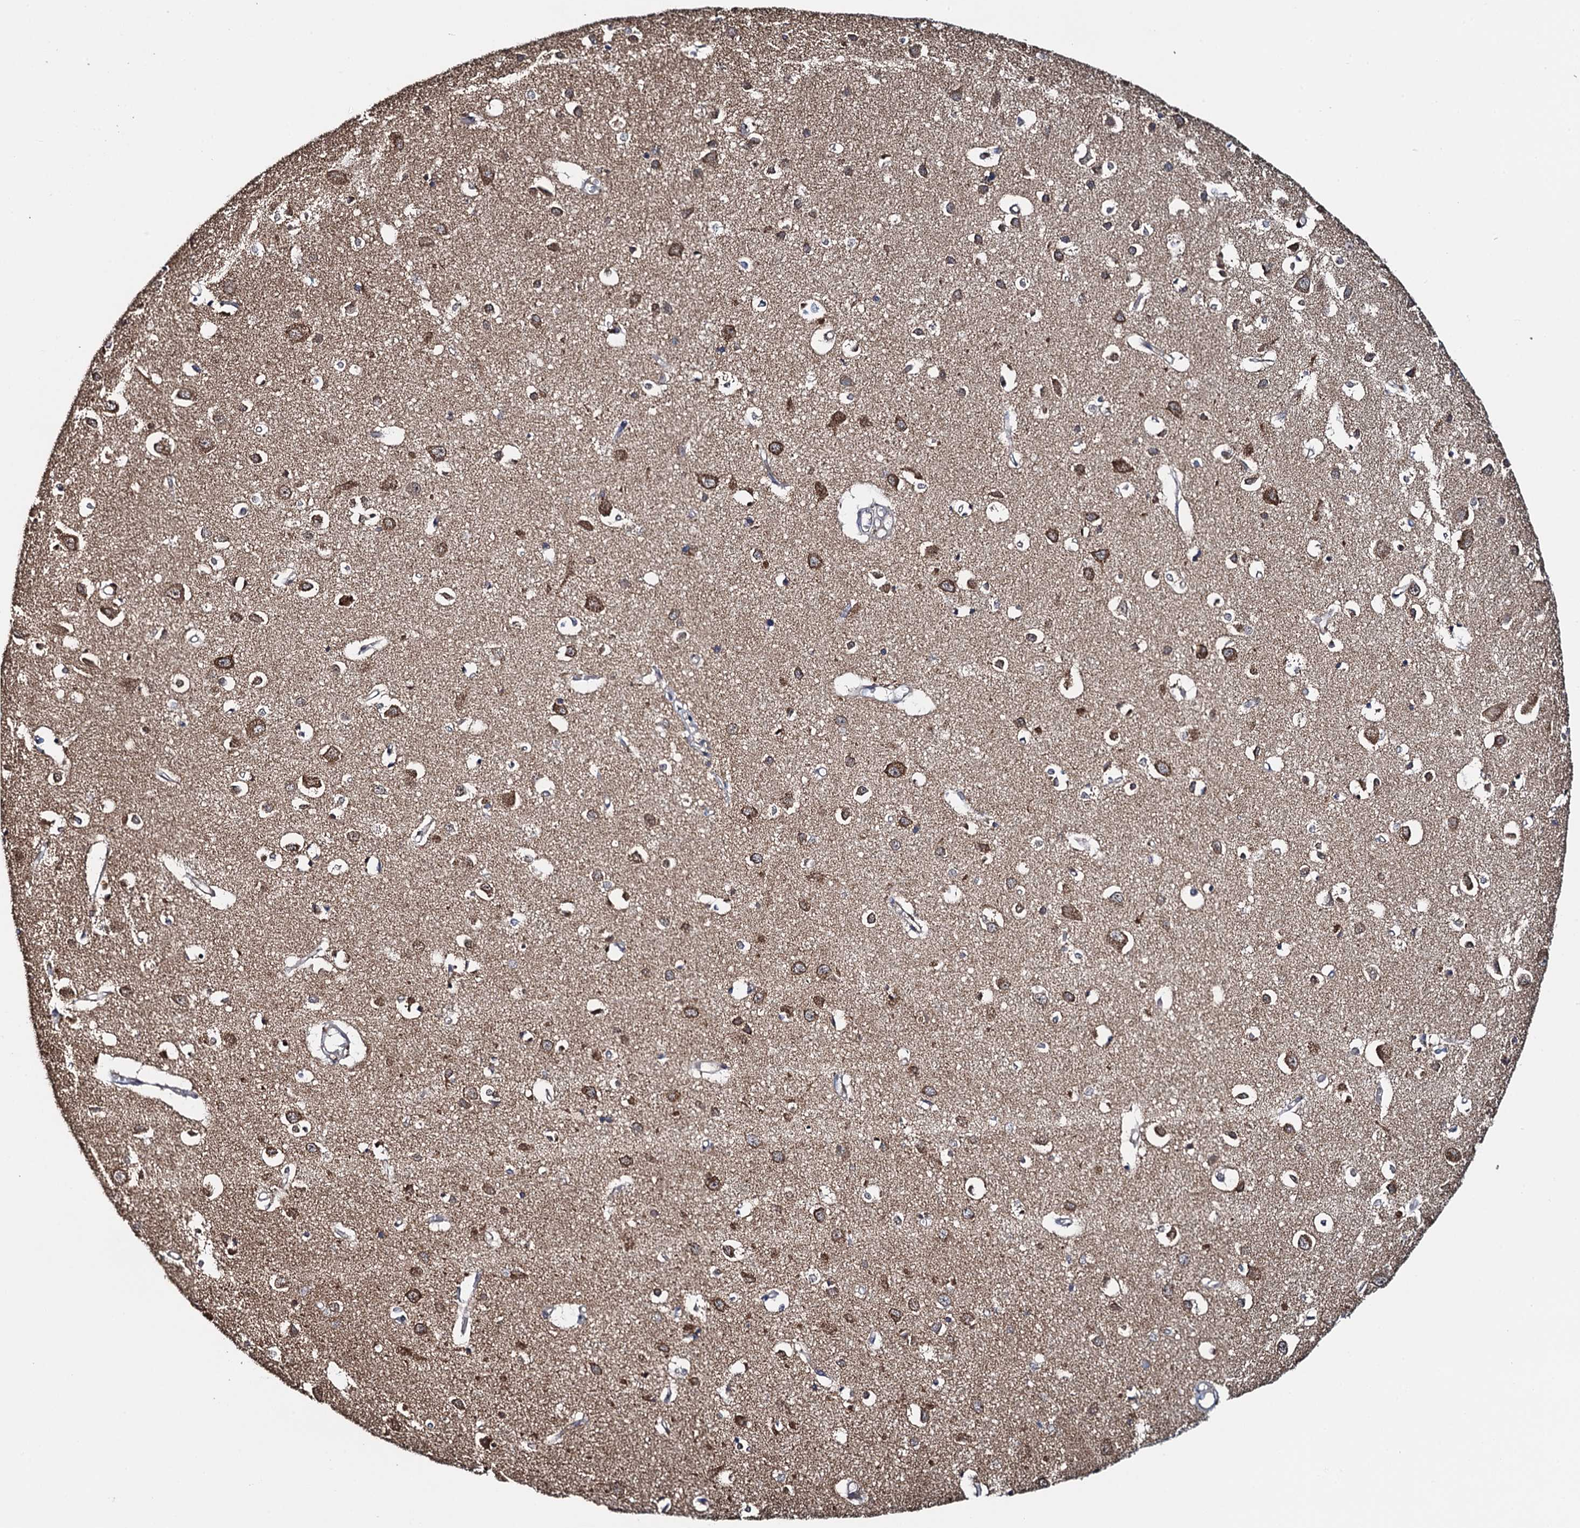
{"staining": {"intensity": "weak", "quantity": ">75%", "location": "cytoplasmic/membranous"}, "tissue": "cerebral cortex", "cell_type": "Endothelial cells", "image_type": "normal", "snomed": [{"axis": "morphology", "description": "Normal tissue, NOS"}, {"axis": "topography", "description": "Cerebral cortex"}], "caption": "Human cerebral cortex stained with a brown dye shows weak cytoplasmic/membranous positive staining in approximately >75% of endothelial cells.", "gene": "CCDC102A", "patient": {"sex": "female", "age": 64}}